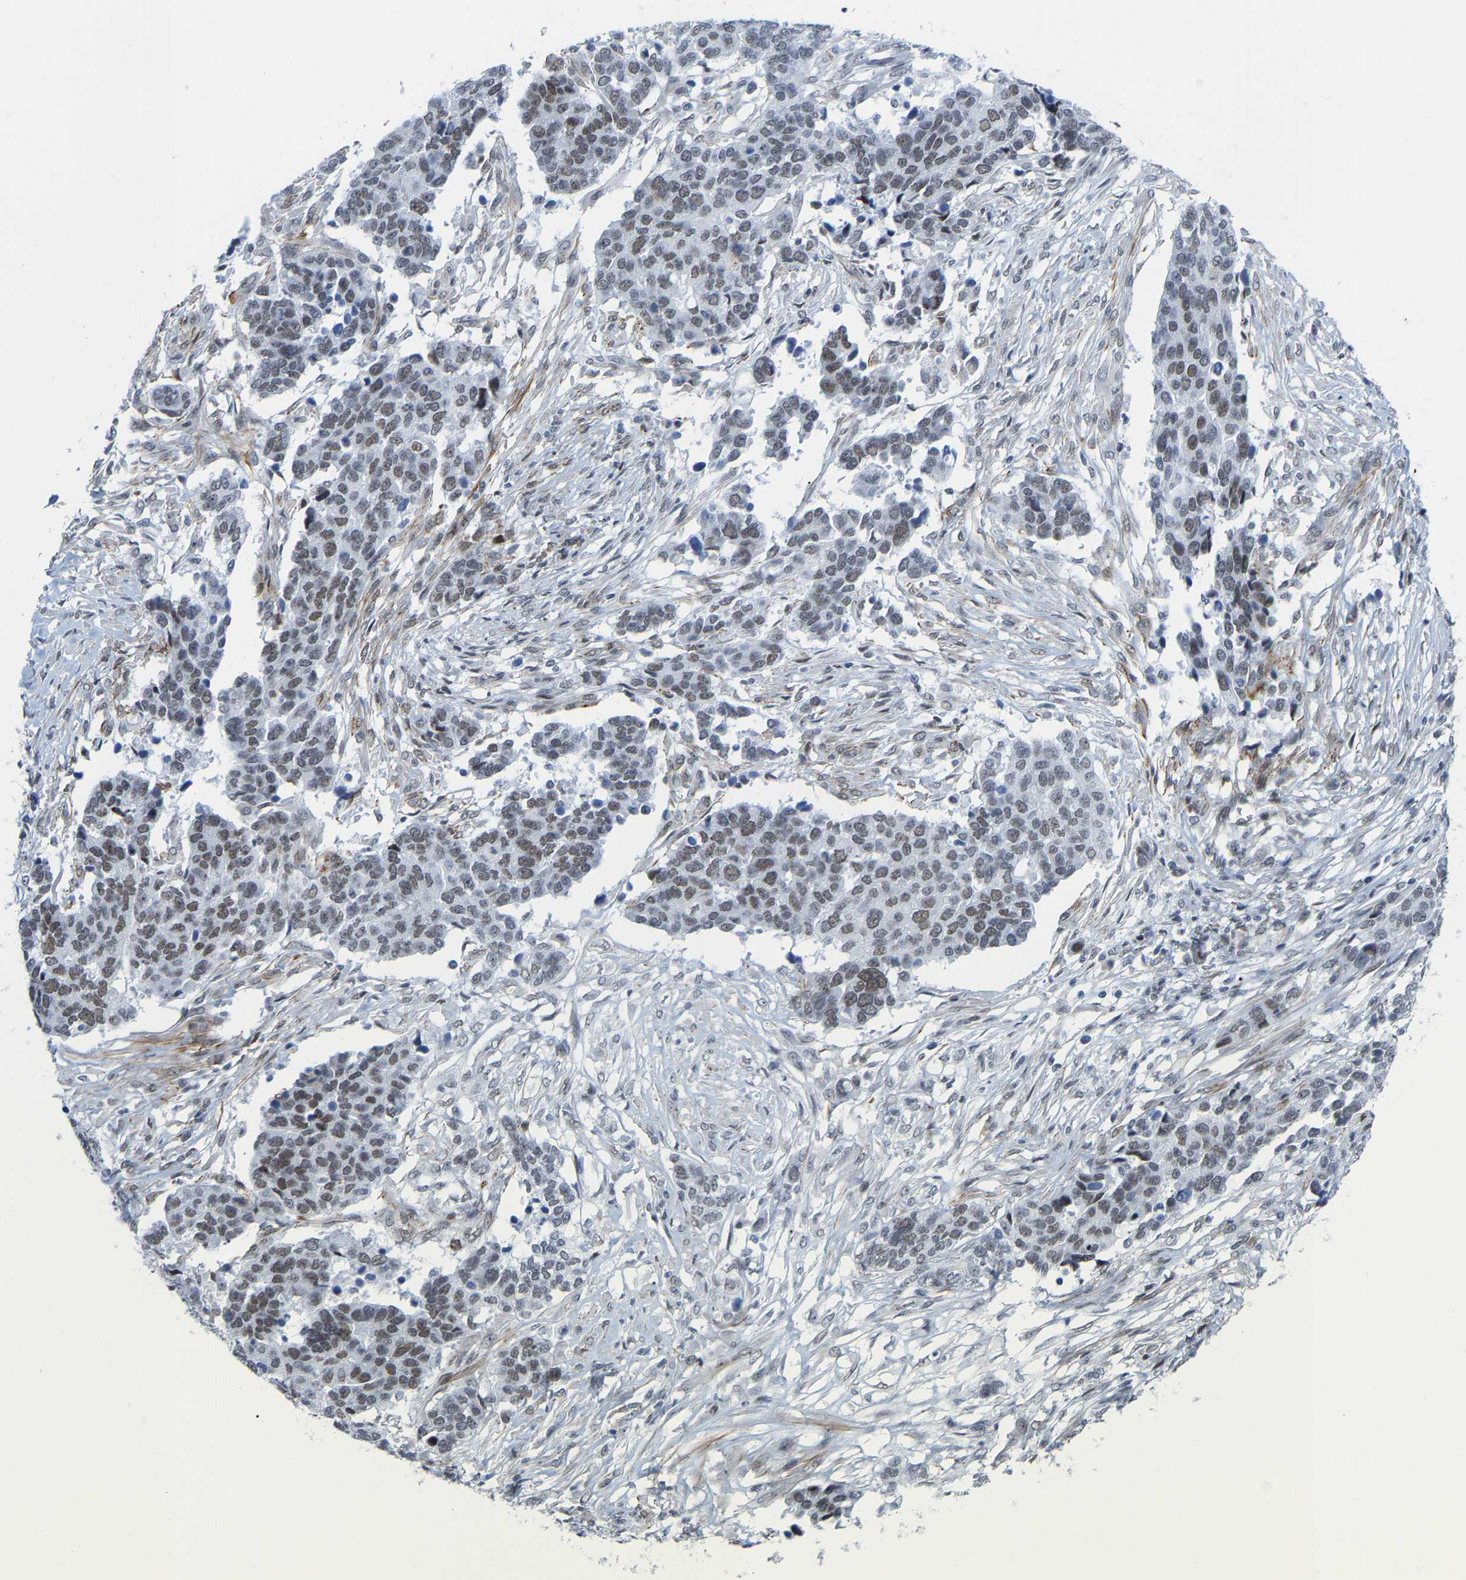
{"staining": {"intensity": "moderate", "quantity": ">75%", "location": "nuclear"}, "tissue": "ovarian cancer", "cell_type": "Tumor cells", "image_type": "cancer", "snomed": [{"axis": "morphology", "description": "Cystadenocarcinoma, serous, NOS"}, {"axis": "topography", "description": "Ovary"}], "caption": "The micrograph demonstrates a brown stain indicating the presence of a protein in the nuclear of tumor cells in ovarian cancer (serous cystadenocarcinoma).", "gene": "FAM180A", "patient": {"sex": "female", "age": 44}}